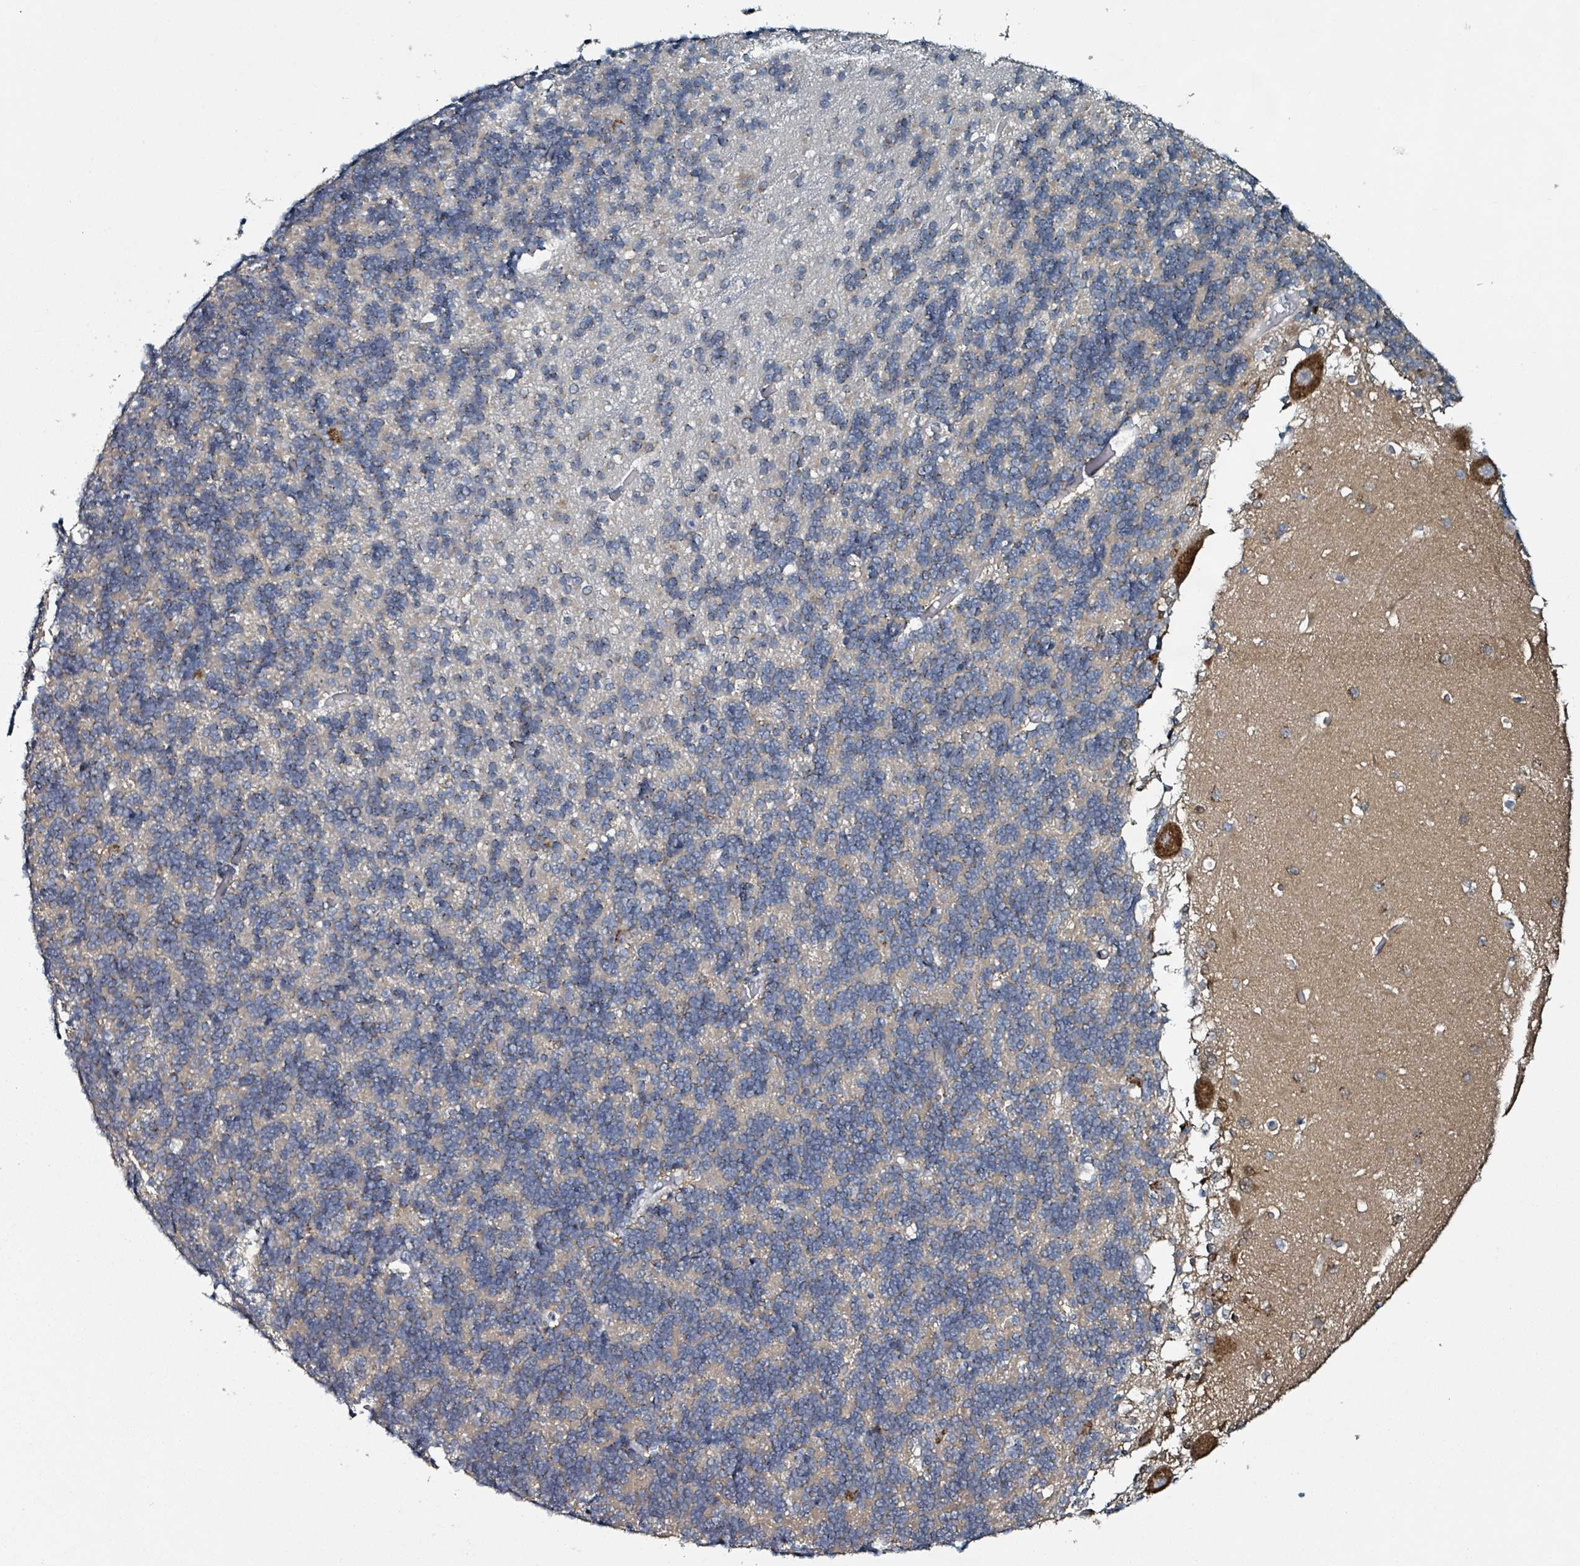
{"staining": {"intensity": "weak", "quantity": "<25%", "location": "cytoplasmic/membranous"}, "tissue": "cerebellum", "cell_type": "Cells in granular layer", "image_type": "normal", "snomed": [{"axis": "morphology", "description": "Normal tissue, NOS"}, {"axis": "topography", "description": "Cerebellum"}], "caption": "Benign cerebellum was stained to show a protein in brown. There is no significant expression in cells in granular layer. (IHC, brightfield microscopy, high magnification).", "gene": "B3GAT3", "patient": {"sex": "male", "age": 37}}